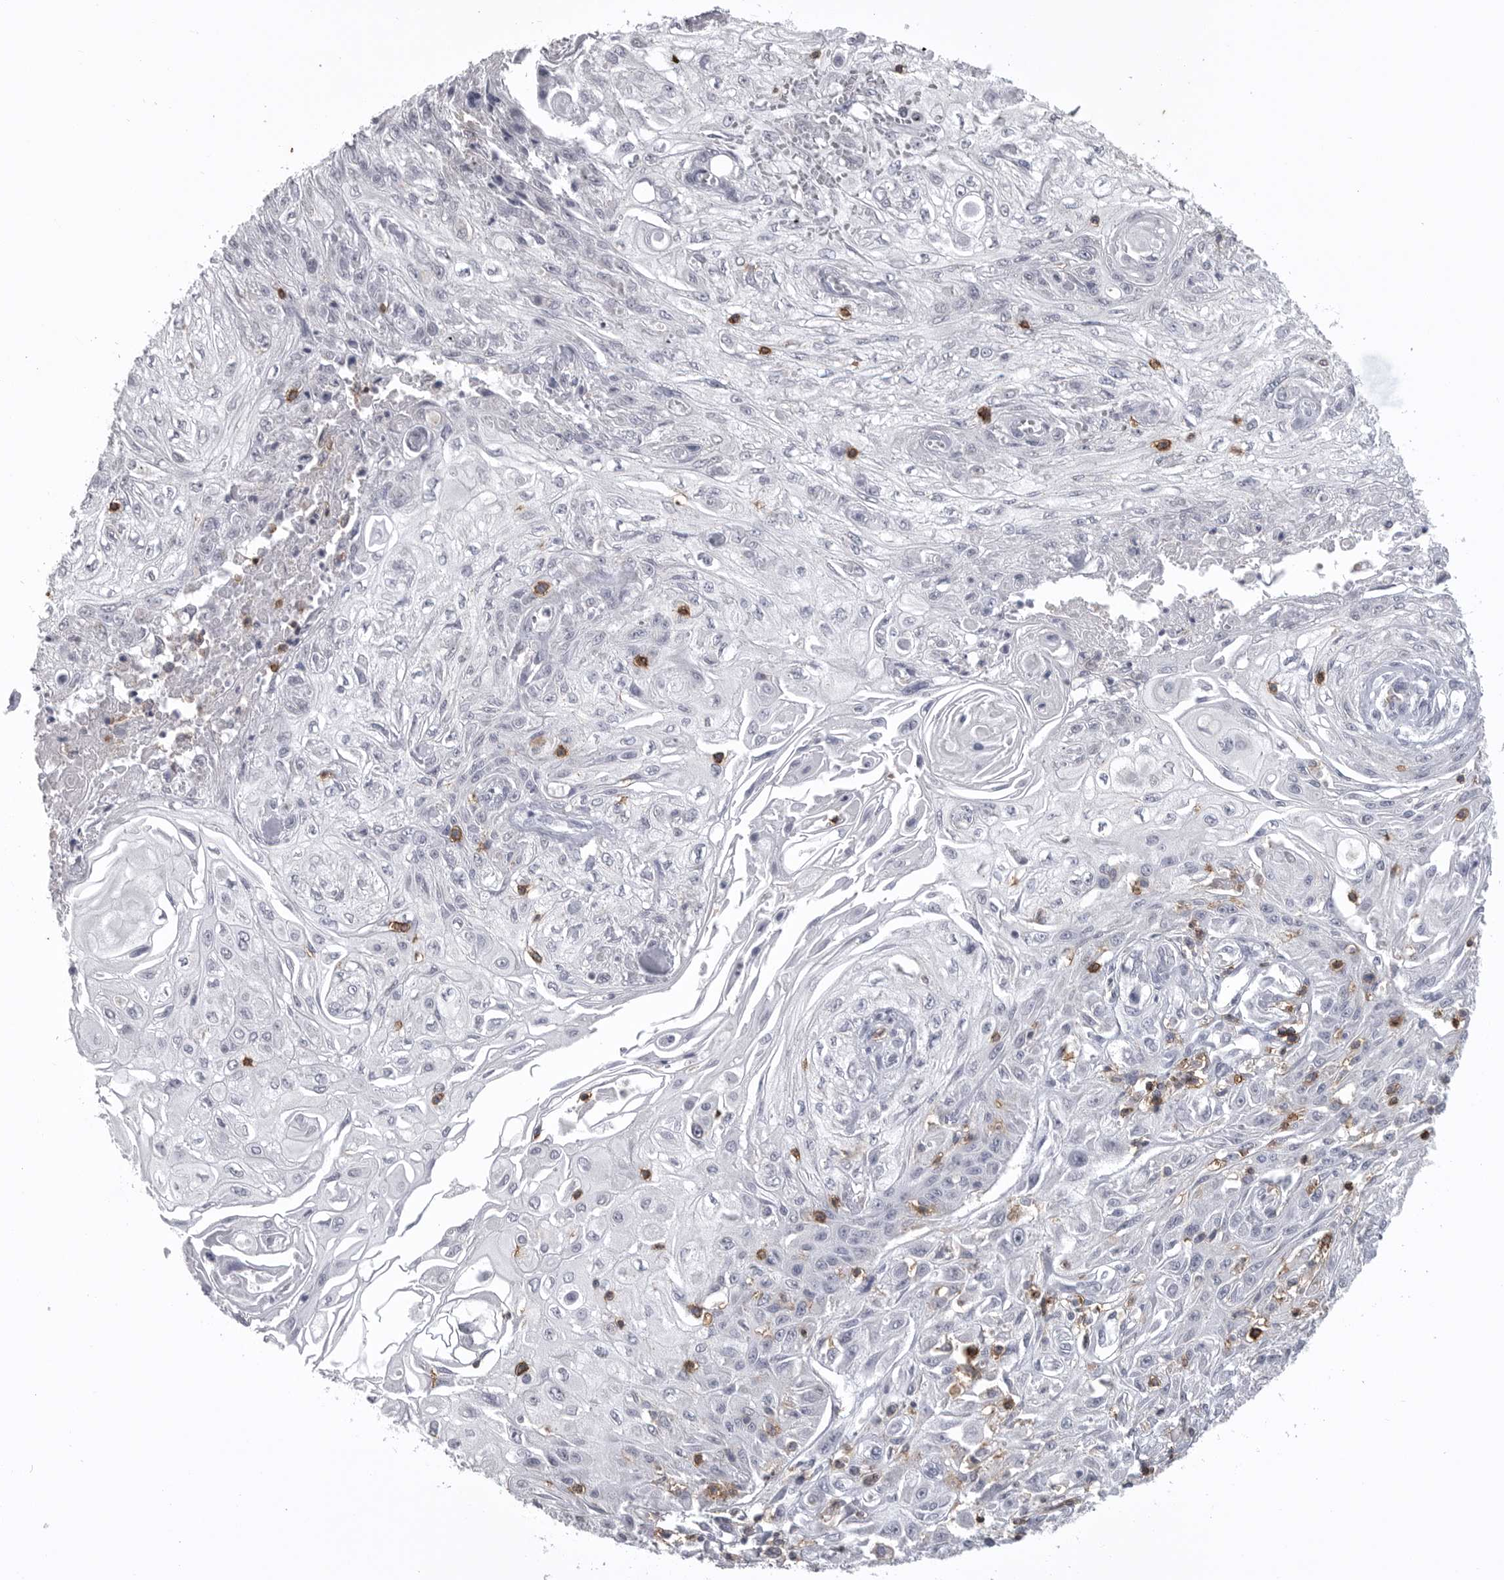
{"staining": {"intensity": "negative", "quantity": "none", "location": "none"}, "tissue": "skin cancer", "cell_type": "Tumor cells", "image_type": "cancer", "snomed": [{"axis": "morphology", "description": "Squamous cell carcinoma, NOS"}, {"axis": "morphology", "description": "Squamous cell carcinoma, metastatic, NOS"}, {"axis": "topography", "description": "Skin"}, {"axis": "topography", "description": "Lymph node"}], "caption": "IHC photomicrograph of skin squamous cell carcinoma stained for a protein (brown), which shows no positivity in tumor cells. (Brightfield microscopy of DAB IHC at high magnification).", "gene": "ITGAL", "patient": {"sex": "male", "age": 75}}